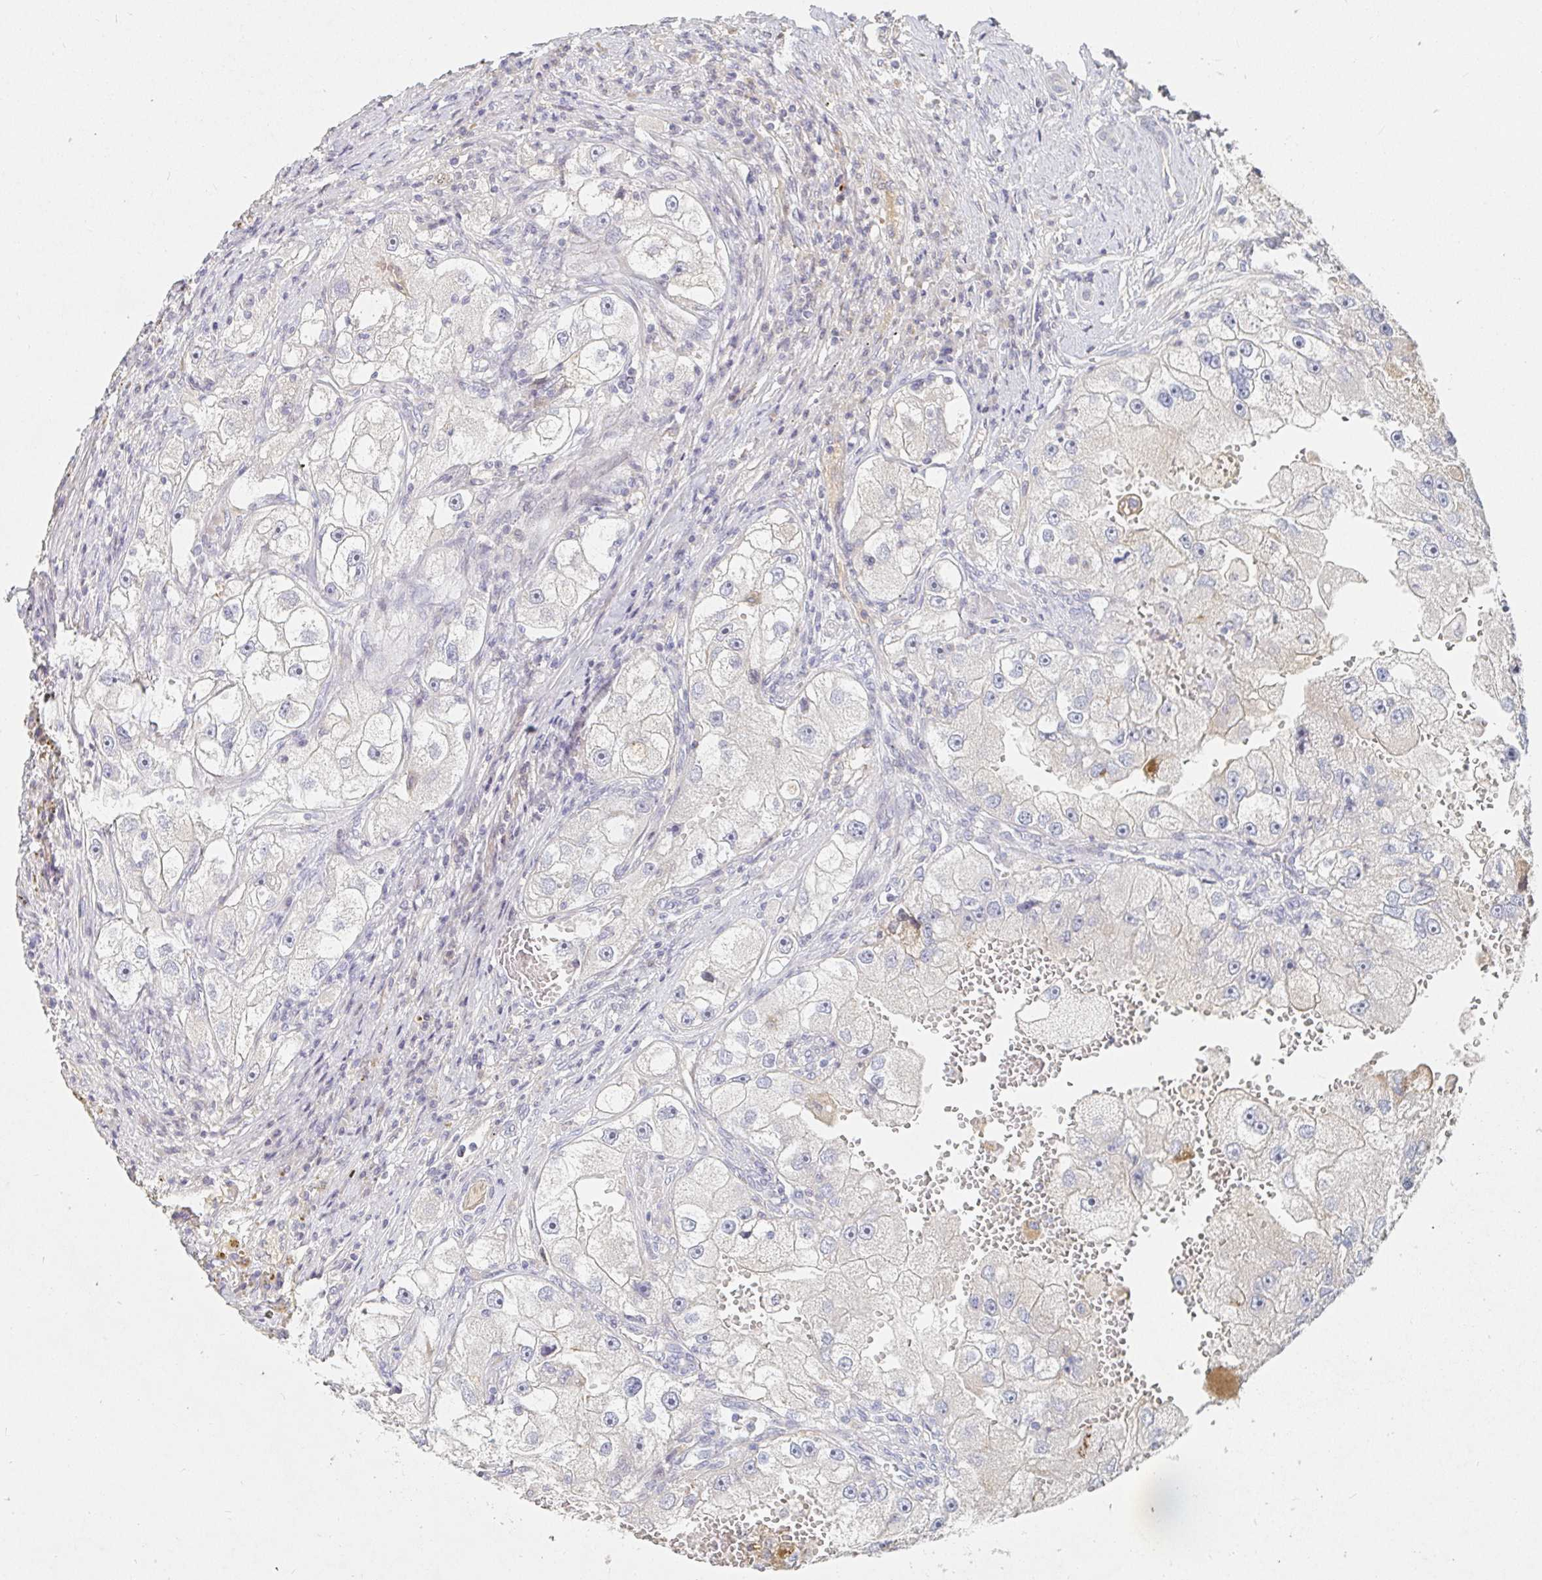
{"staining": {"intensity": "negative", "quantity": "none", "location": "none"}, "tissue": "renal cancer", "cell_type": "Tumor cells", "image_type": "cancer", "snomed": [{"axis": "morphology", "description": "Adenocarcinoma, NOS"}, {"axis": "topography", "description": "Kidney"}], "caption": "Immunohistochemistry image of human renal adenocarcinoma stained for a protein (brown), which shows no staining in tumor cells.", "gene": "NME9", "patient": {"sex": "male", "age": 63}}